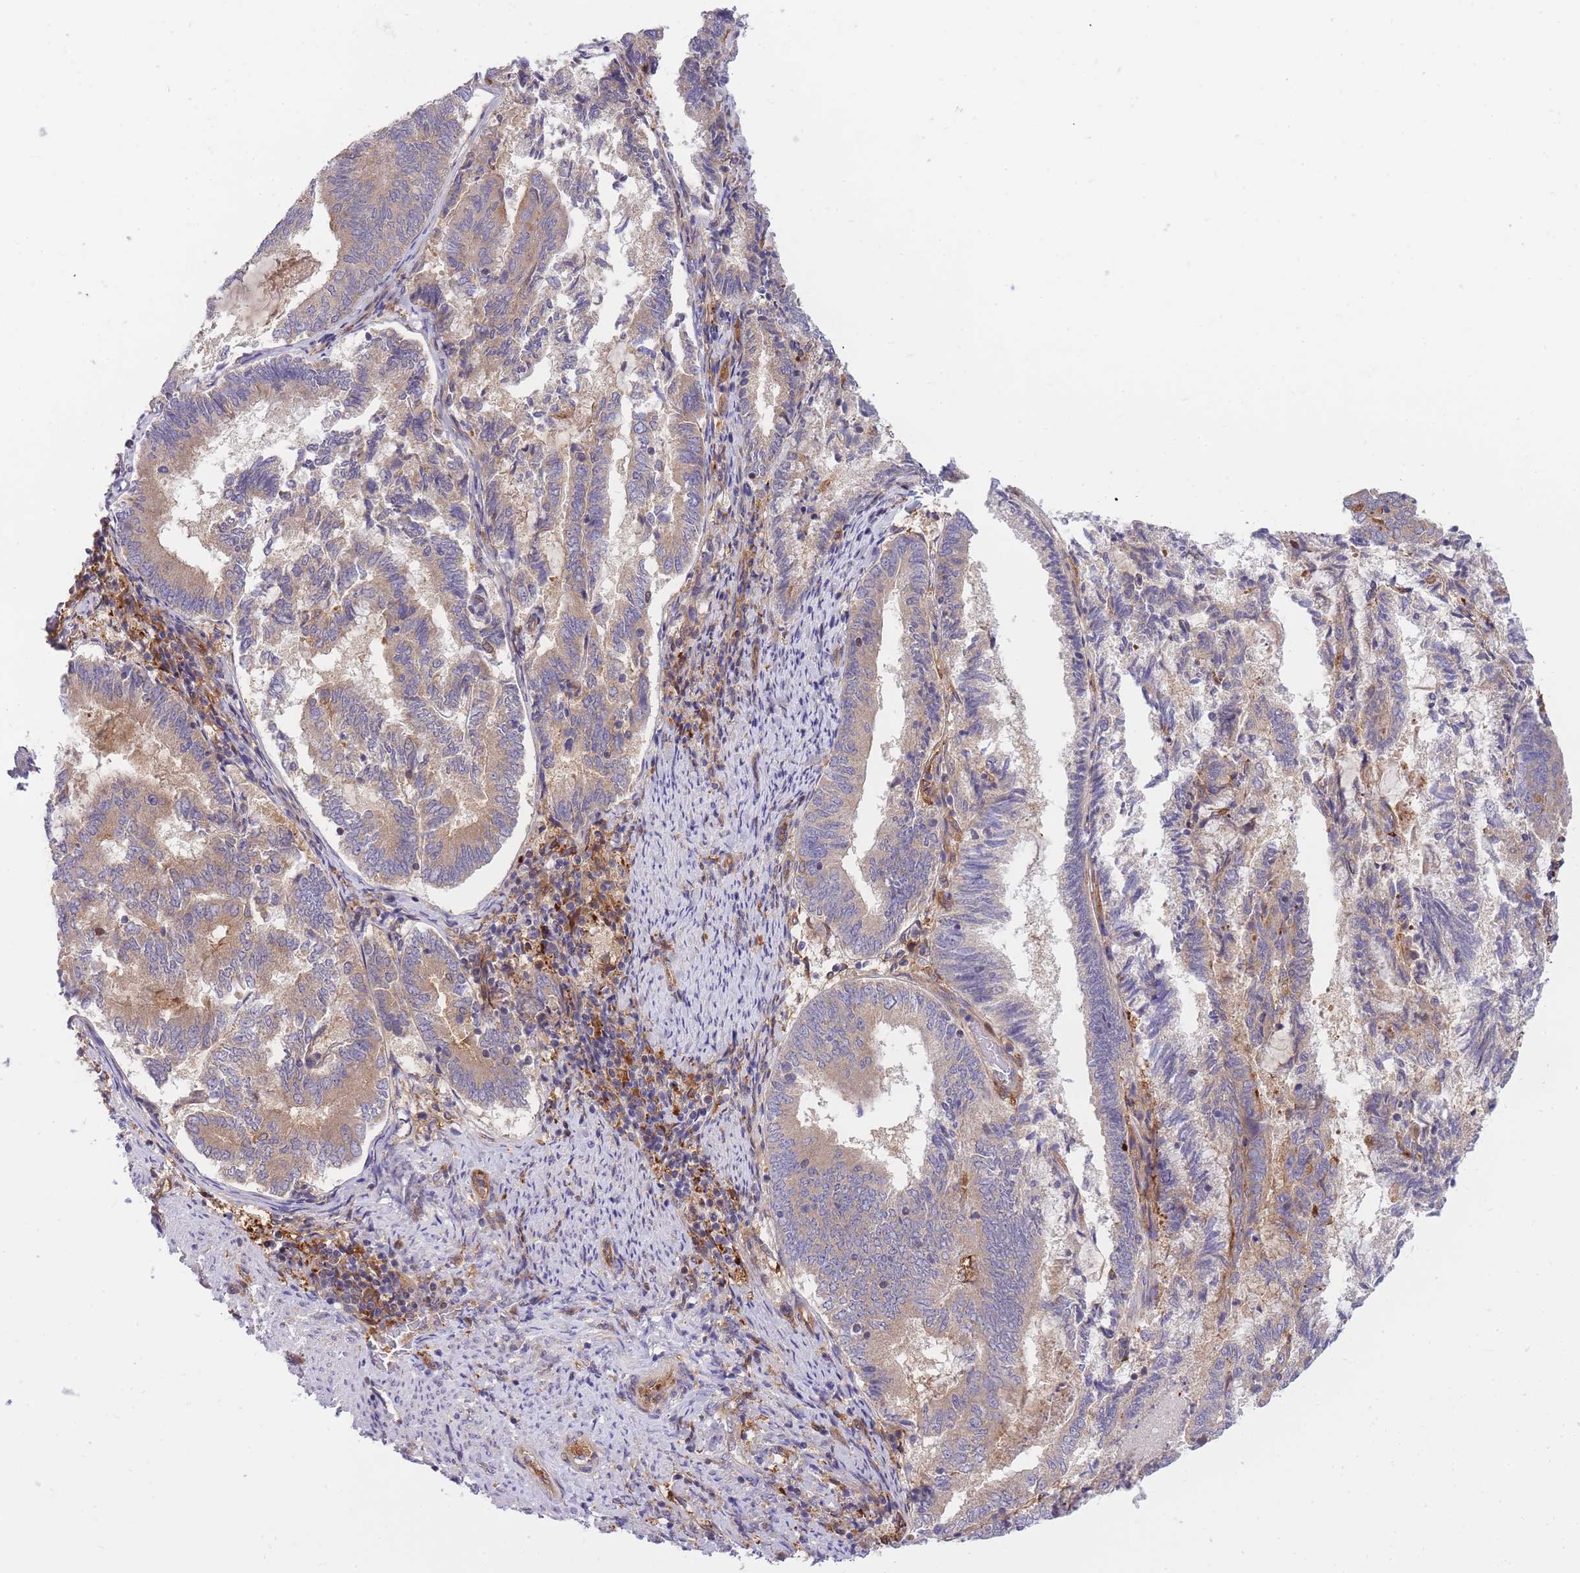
{"staining": {"intensity": "weak", "quantity": ">75%", "location": "cytoplasmic/membranous"}, "tissue": "endometrial cancer", "cell_type": "Tumor cells", "image_type": "cancer", "snomed": [{"axis": "morphology", "description": "Adenocarcinoma, NOS"}, {"axis": "topography", "description": "Endometrium"}], "caption": "High-magnification brightfield microscopy of endometrial adenocarcinoma stained with DAB (brown) and counterstained with hematoxylin (blue). tumor cells exhibit weak cytoplasmic/membranous staining is identified in approximately>75% of cells. (Brightfield microscopy of DAB IHC at high magnification).", "gene": "CRYGN", "patient": {"sex": "female", "age": 80}}